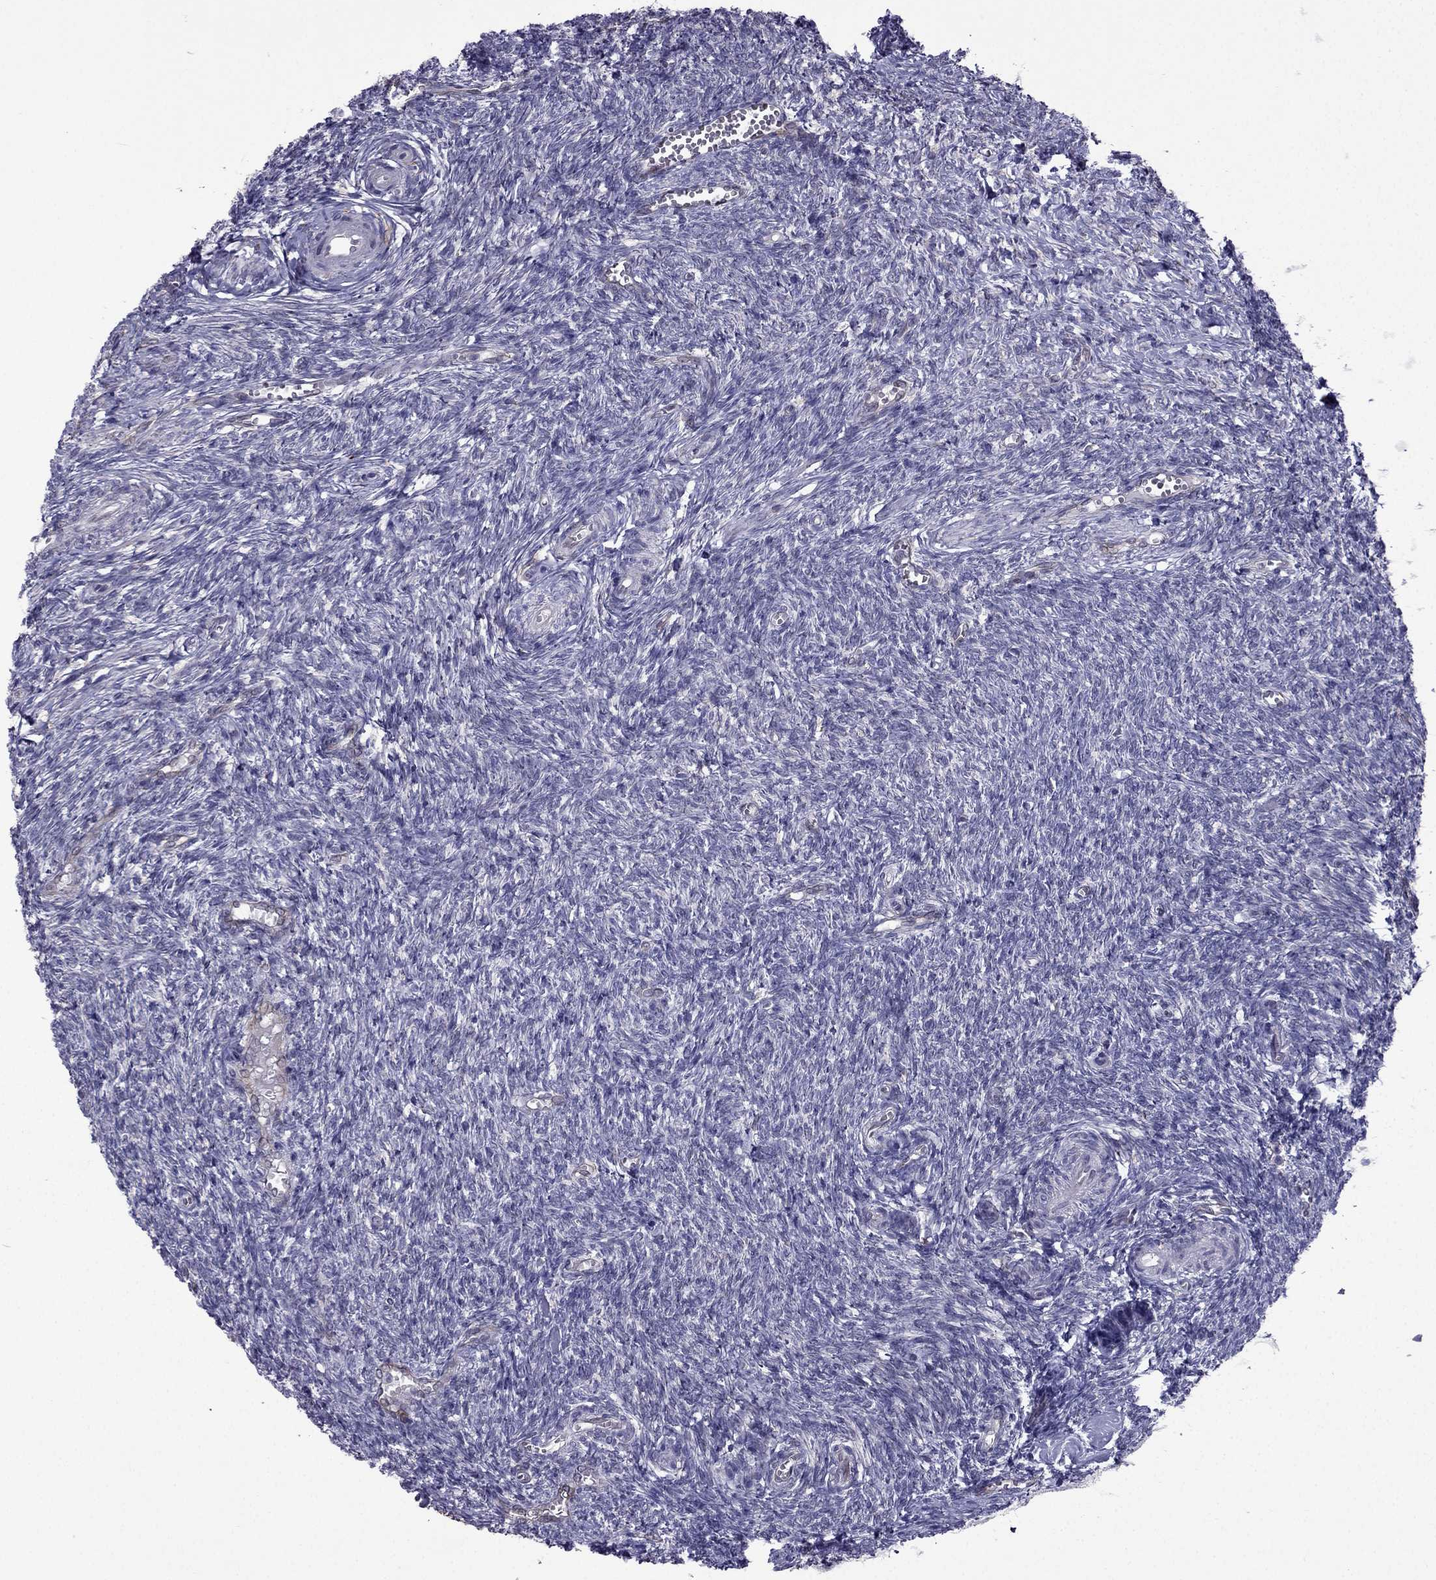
{"staining": {"intensity": "negative", "quantity": "none", "location": "none"}, "tissue": "ovary", "cell_type": "Follicle cells", "image_type": "normal", "snomed": [{"axis": "morphology", "description": "Normal tissue, NOS"}, {"axis": "topography", "description": "Ovary"}], "caption": "Immunohistochemical staining of unremarkable human ovary demonstrates no significant expression in follicle cells.", "gene": "IKBIP", "patient": {"sex": "female", "age": 43}}